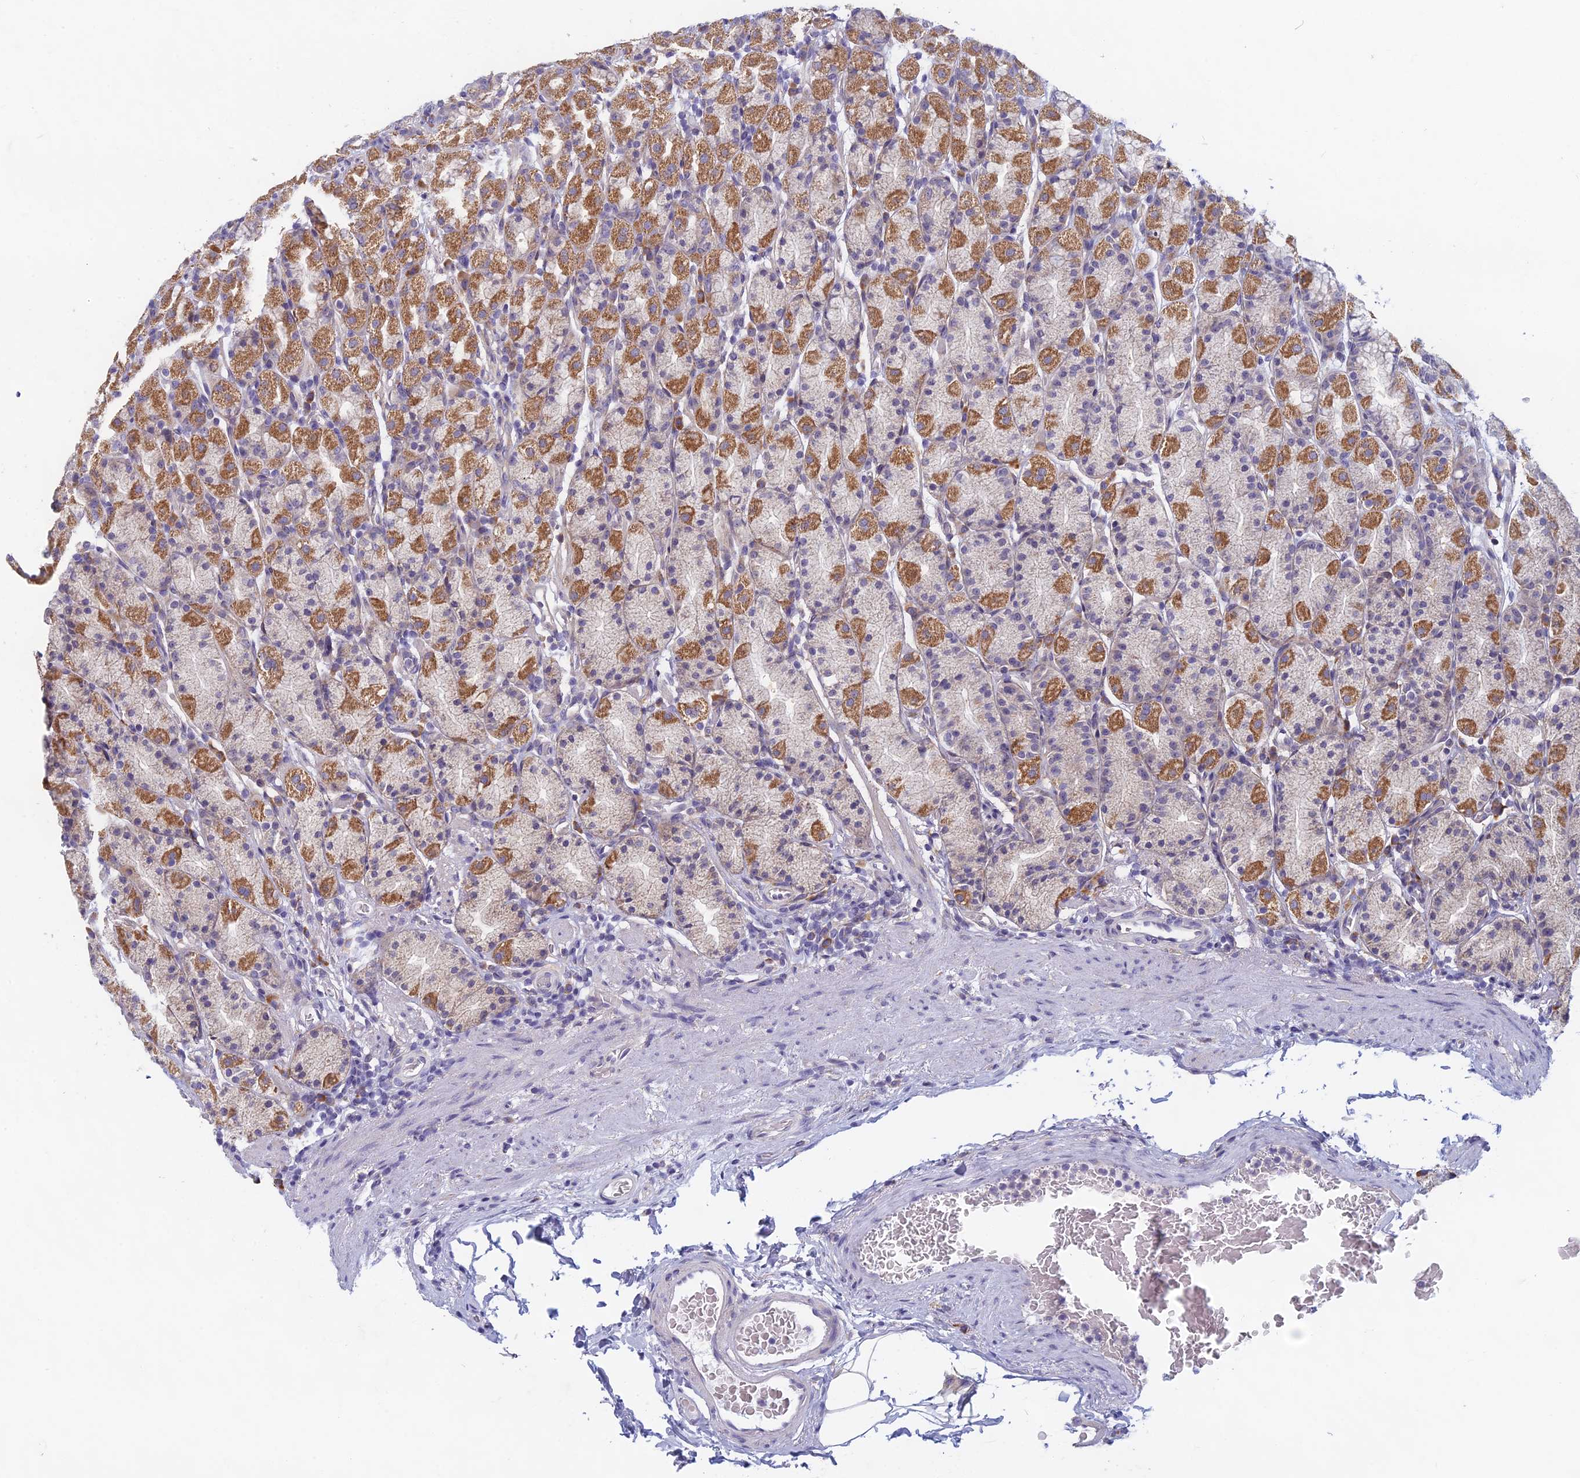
{"staining": {"intensity": "moderate", "quantity": "25%-75%", "location": "cytoplasmic/membranous"}, "tissue": "stomach", "cell_type": "Glandular cells", "image_type": "normal", "snomed": [{"axis": "morphology", "description": "Normal tissue, NOS"}, {"axis": "topography", "description": "Stomach, upper"}, {"axis": "topography", "description": "Stomach, lower"}, {"axis": "topography", "description": "Small intestine"}], "caption": "The micrograph reveals immunohistochemical staining of unremarkable stomach. There is moderate cytoplasmic/membranous expression is identified in about 25%-75% of glandular cells.", "gene": "DDX51", "patient": {"sex": "male", "age": 68}}